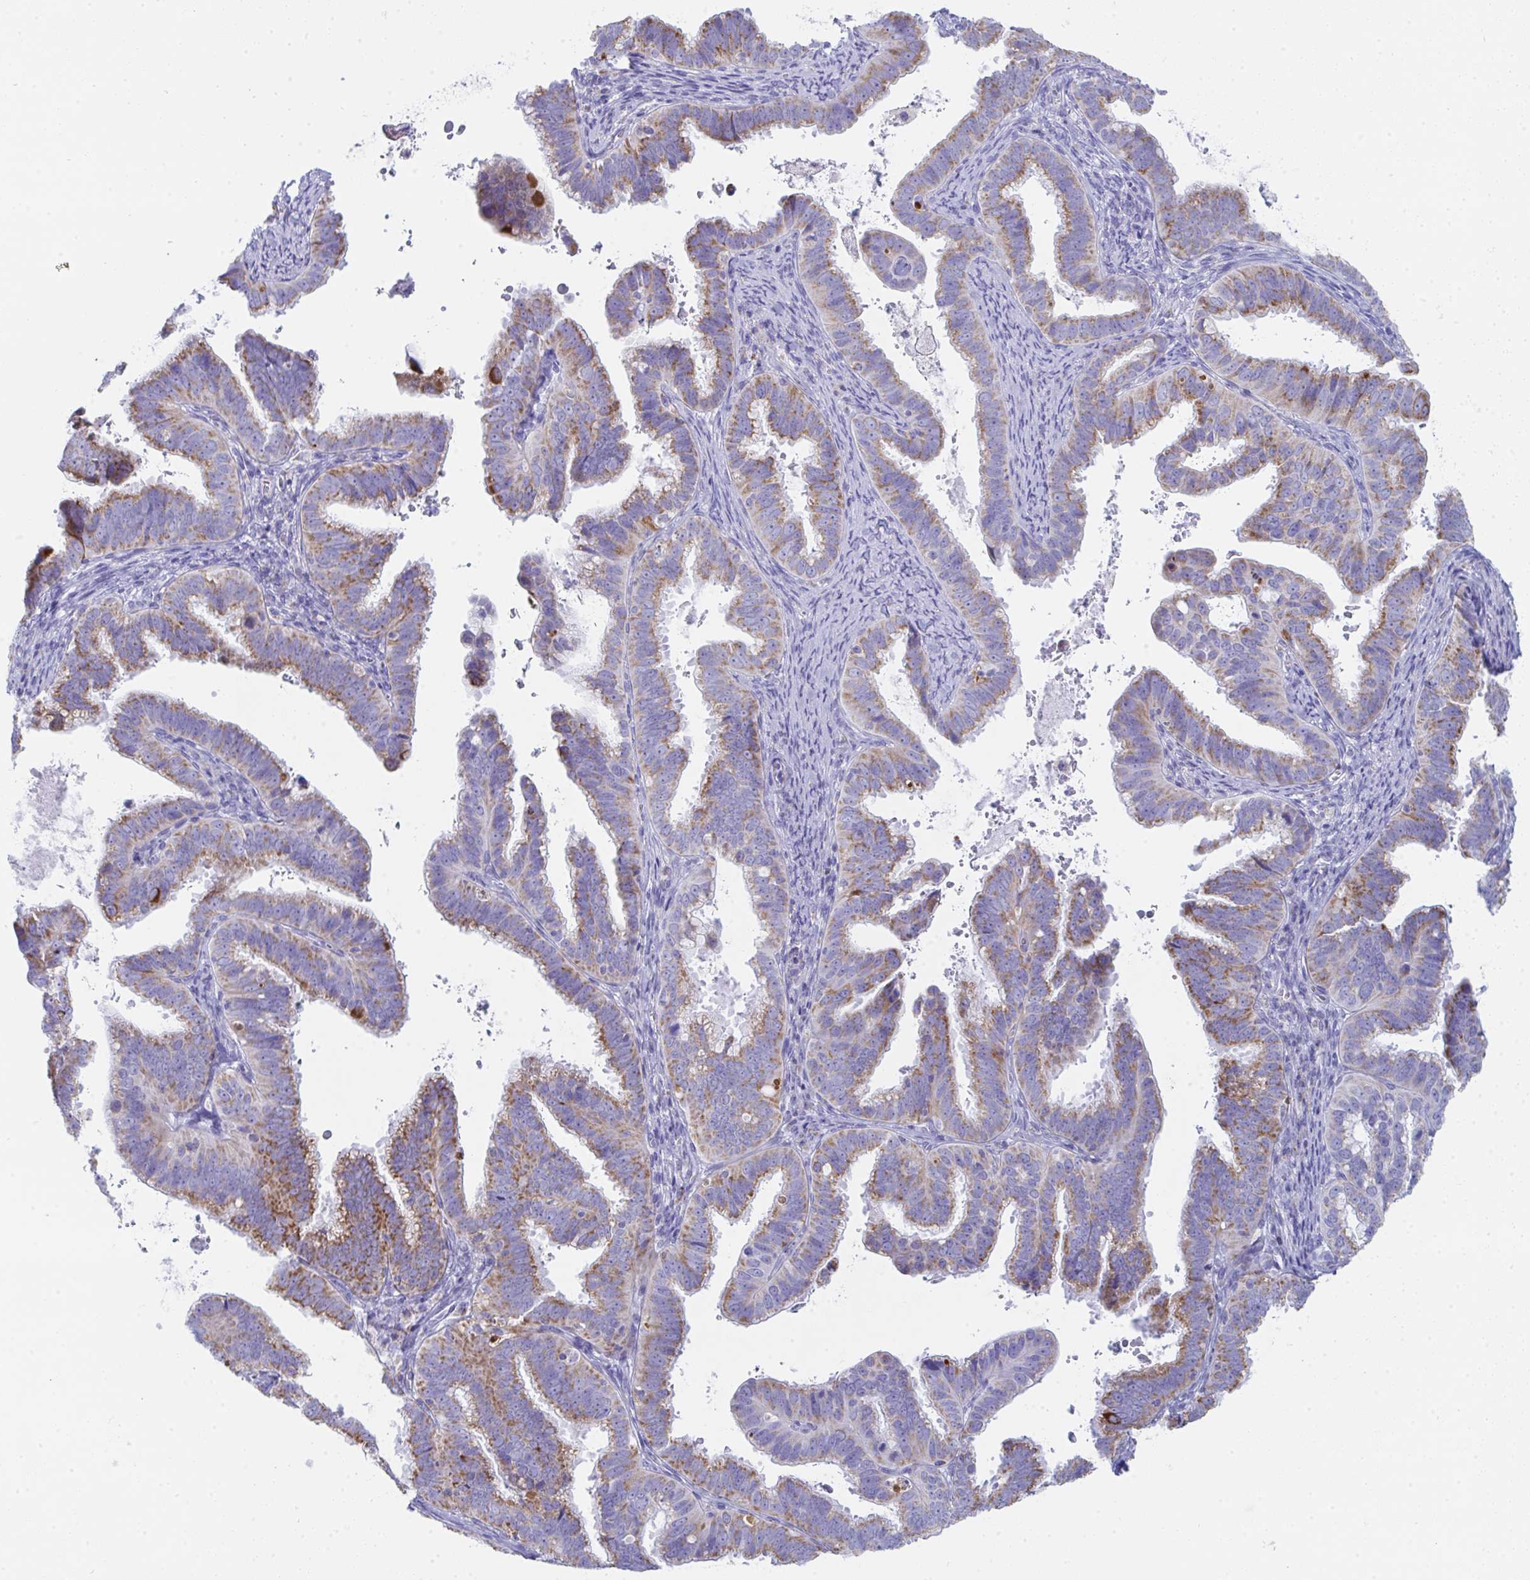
{"staining": {"intensity": "moderate", "quantity": ">75%", "location": "cytoplasmic/membranous"}, "tissue": "cervical cancer", "cell_type": "Tumor cells", "image_type": "cancer", "snomed": [{"axis": "morphology", "description": "Adenocarcinoma, NOS"}, {"axis": "topography", "description": "Cervix"}], "caption": "DAB immunohistochemical staining of cervical adenocarcinoma demonstrates moderate cytoplasmic/membranous protein expression in approximately >75% of tumor cells.", "gene": "AIFM1", "patient": {"sex": "female", "age": 61}}